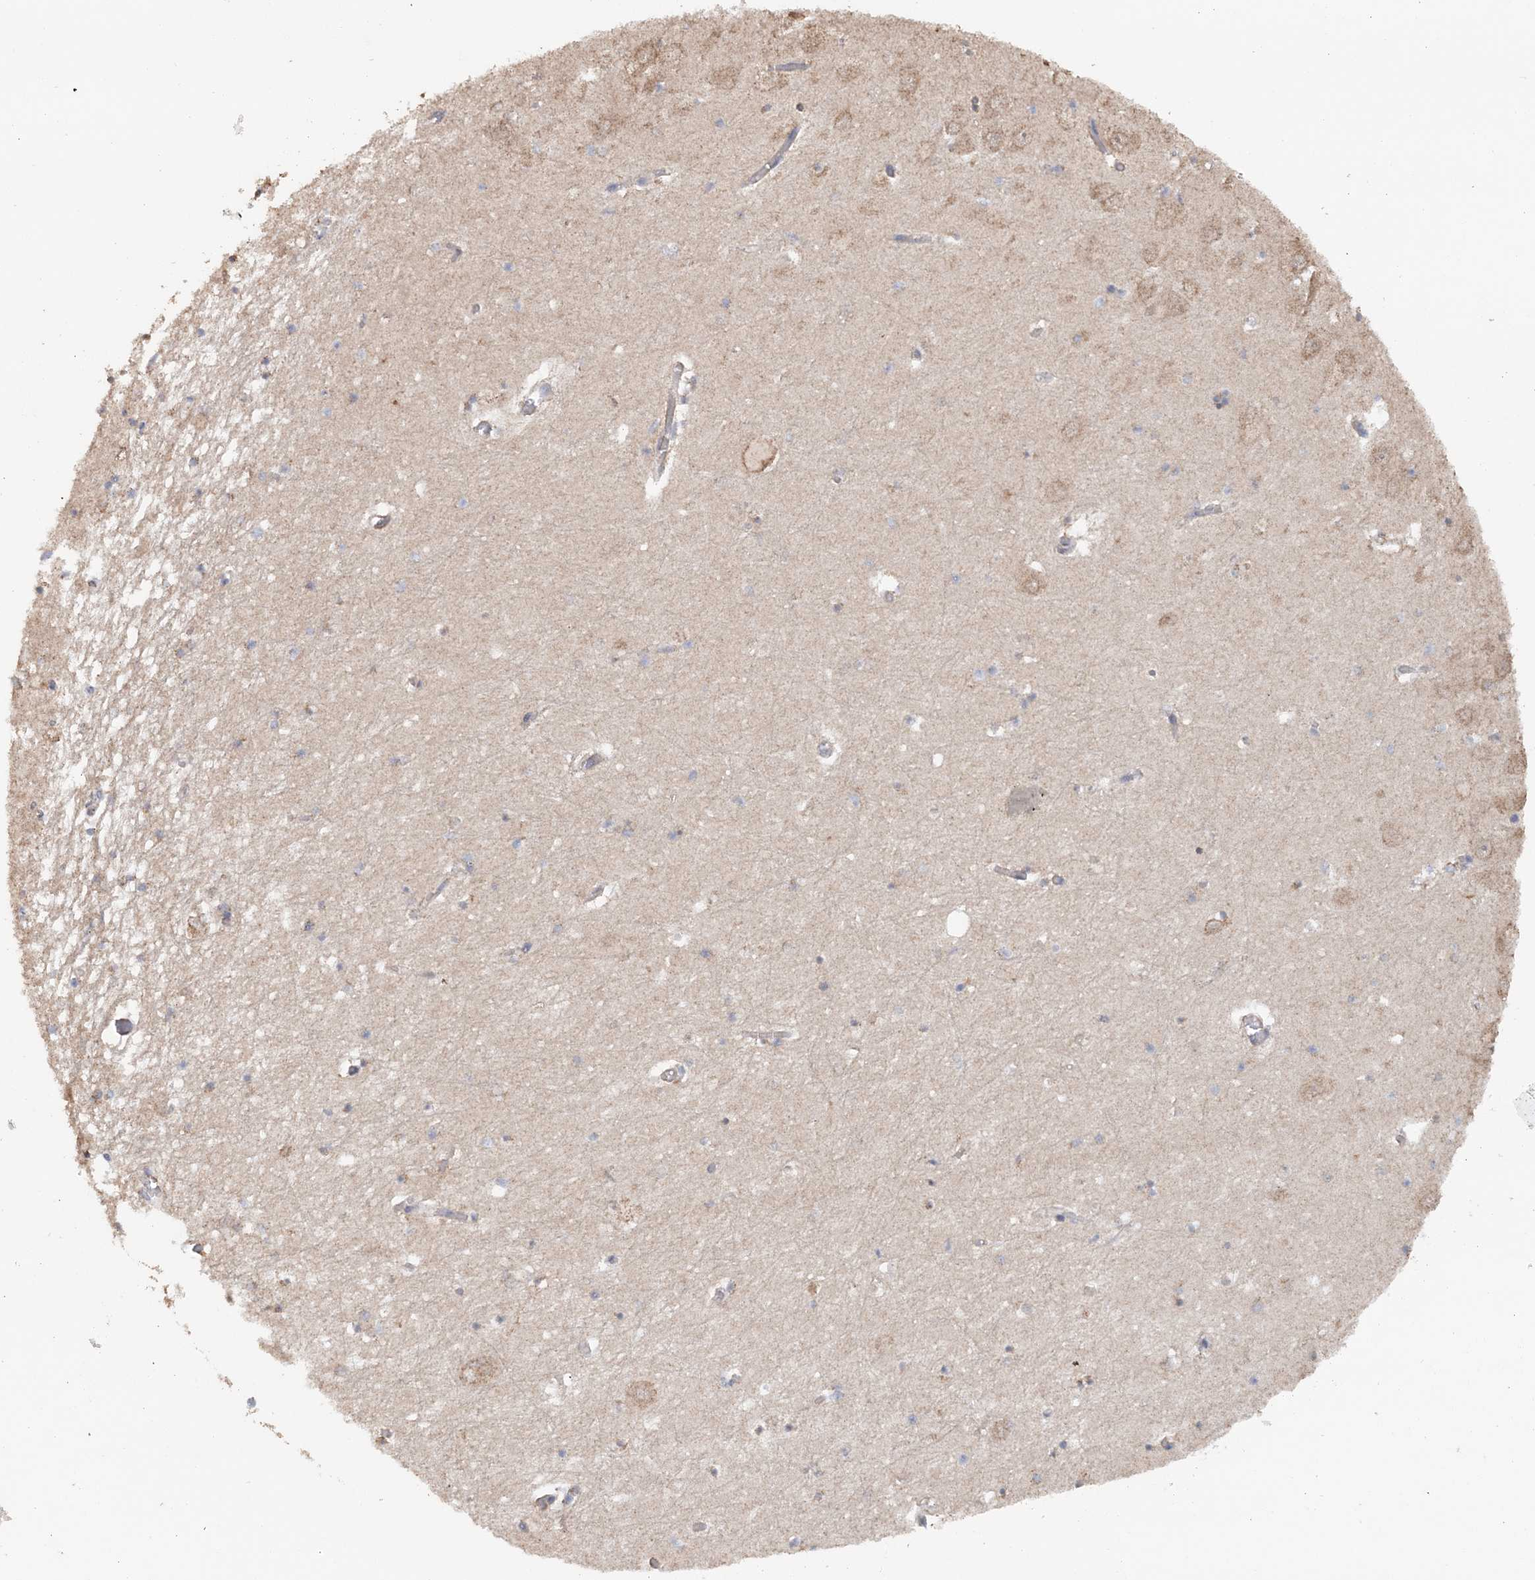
{"staining": {"intensity": "negative", "quantity": "none", "location": "none"}, "tissue": "hippocampus", "cell_type": "Glial cells", "image_type": "normal", "snomed": [{"axis": "morphology", "description": "Normal tissue, NOS"}, {"axis": "topography", "description": "Hippocampus"}], "caption": "The image reveals no significant staining in glial cells of hippocampus. Brightfield microscopy of IHC stained with DAB (3,3'-diaminobenzidine) (brown) and hematoxylin (blue), captured at high magnification.", "gene": "FBXO38", "patient": {"sex": "male", "age": 70}}